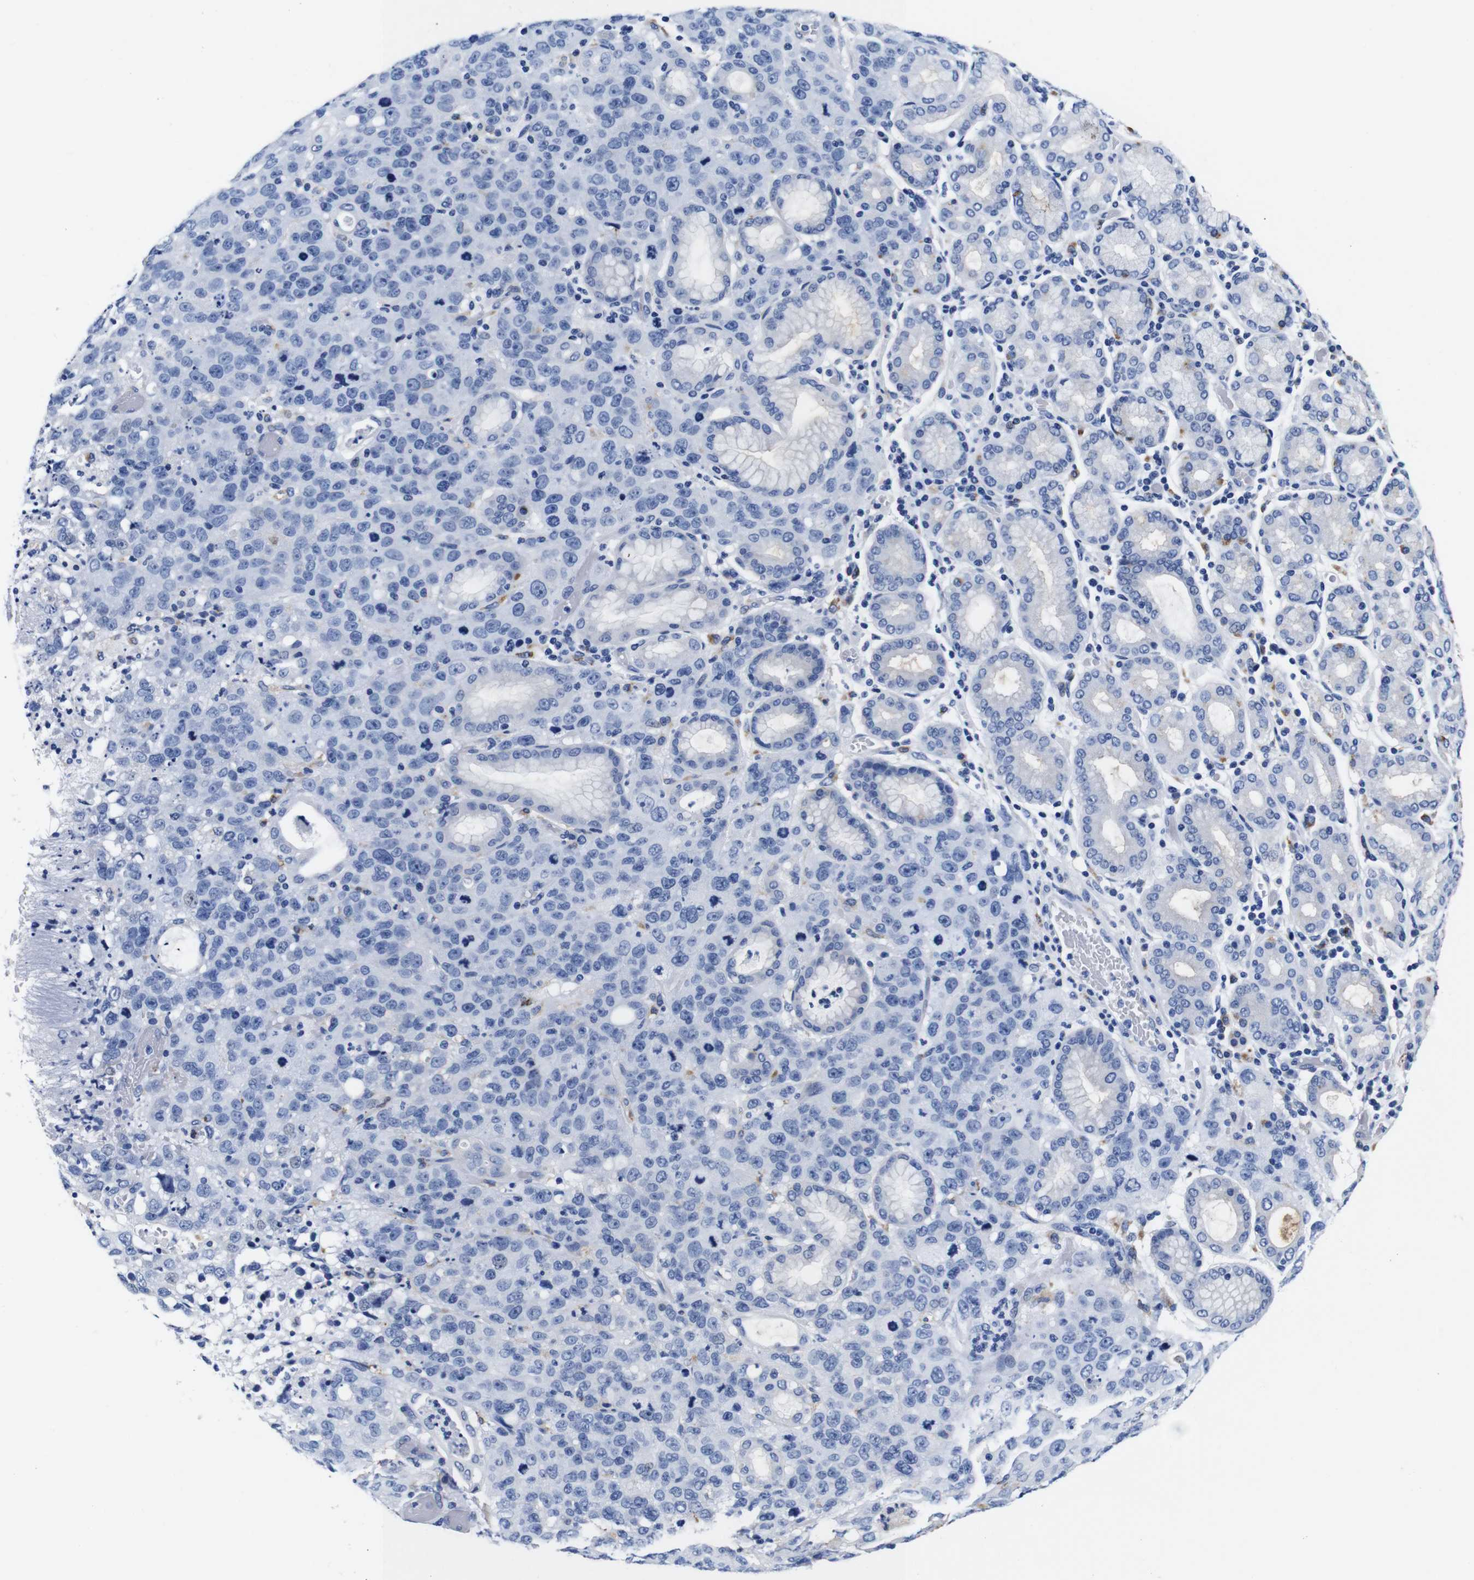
{"staining": {"intensity": "negative", "quantity": "none", "location": "none"}, "tissue": "stomach cancer", "cell_type": "Tumor cells", "image_type": "cancer", "snomed": [{"axis": "morphology", "description": "Normal tissue, NOS"}, {"axis": "morphology", "description": "Adenocarcinoma, NOS"}, {"axis": "topography", "description": "Stomach"}], "caption": "Immunohistochemical staining of stomach adenocarcinoma shows no significant staining in tumor cells.", "gene": "HLA-DMB", "patient": {"sex": "male", "age": 48}}